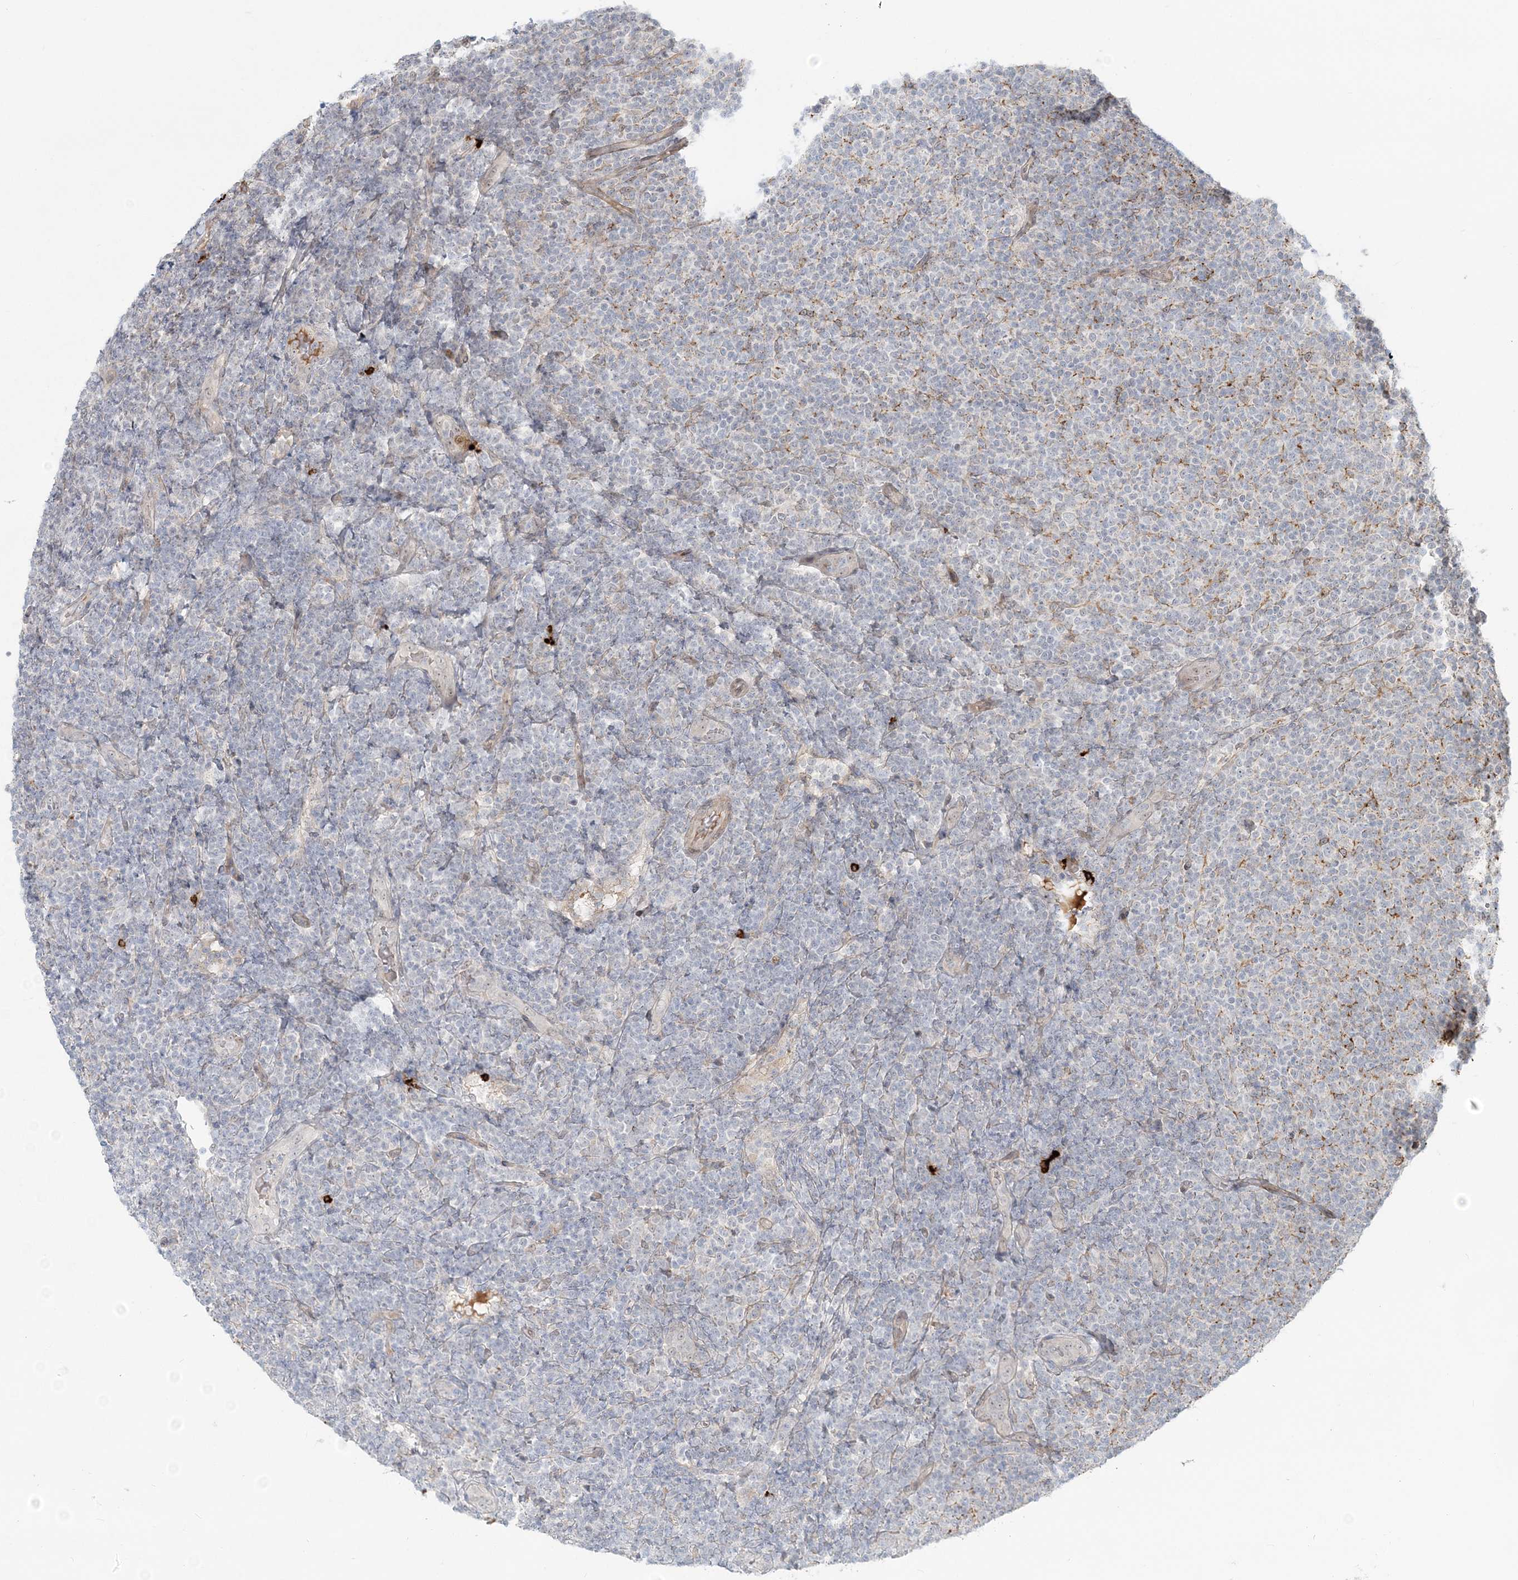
{"staining": {"intensity": "weak", "quantity": "<25%", "location": "cytoplasmic/membranous"}, "tissue": "lymphoma", "cell_type": "Tumor cells", "image_type": "cancer", "snomed": [{"axis": "morphology", "description": "Malignant lymphoma, non-Hodgkin's type, Low grade"}, {"axis": "topography", "description": "Lymph node"}], "caption": "Lymphoma was stained to show a protein in brown. There is no significant staining in tumor cells.", "gene": "SH3PXD2A", "patient": {"sex": "male", "age": 66}}